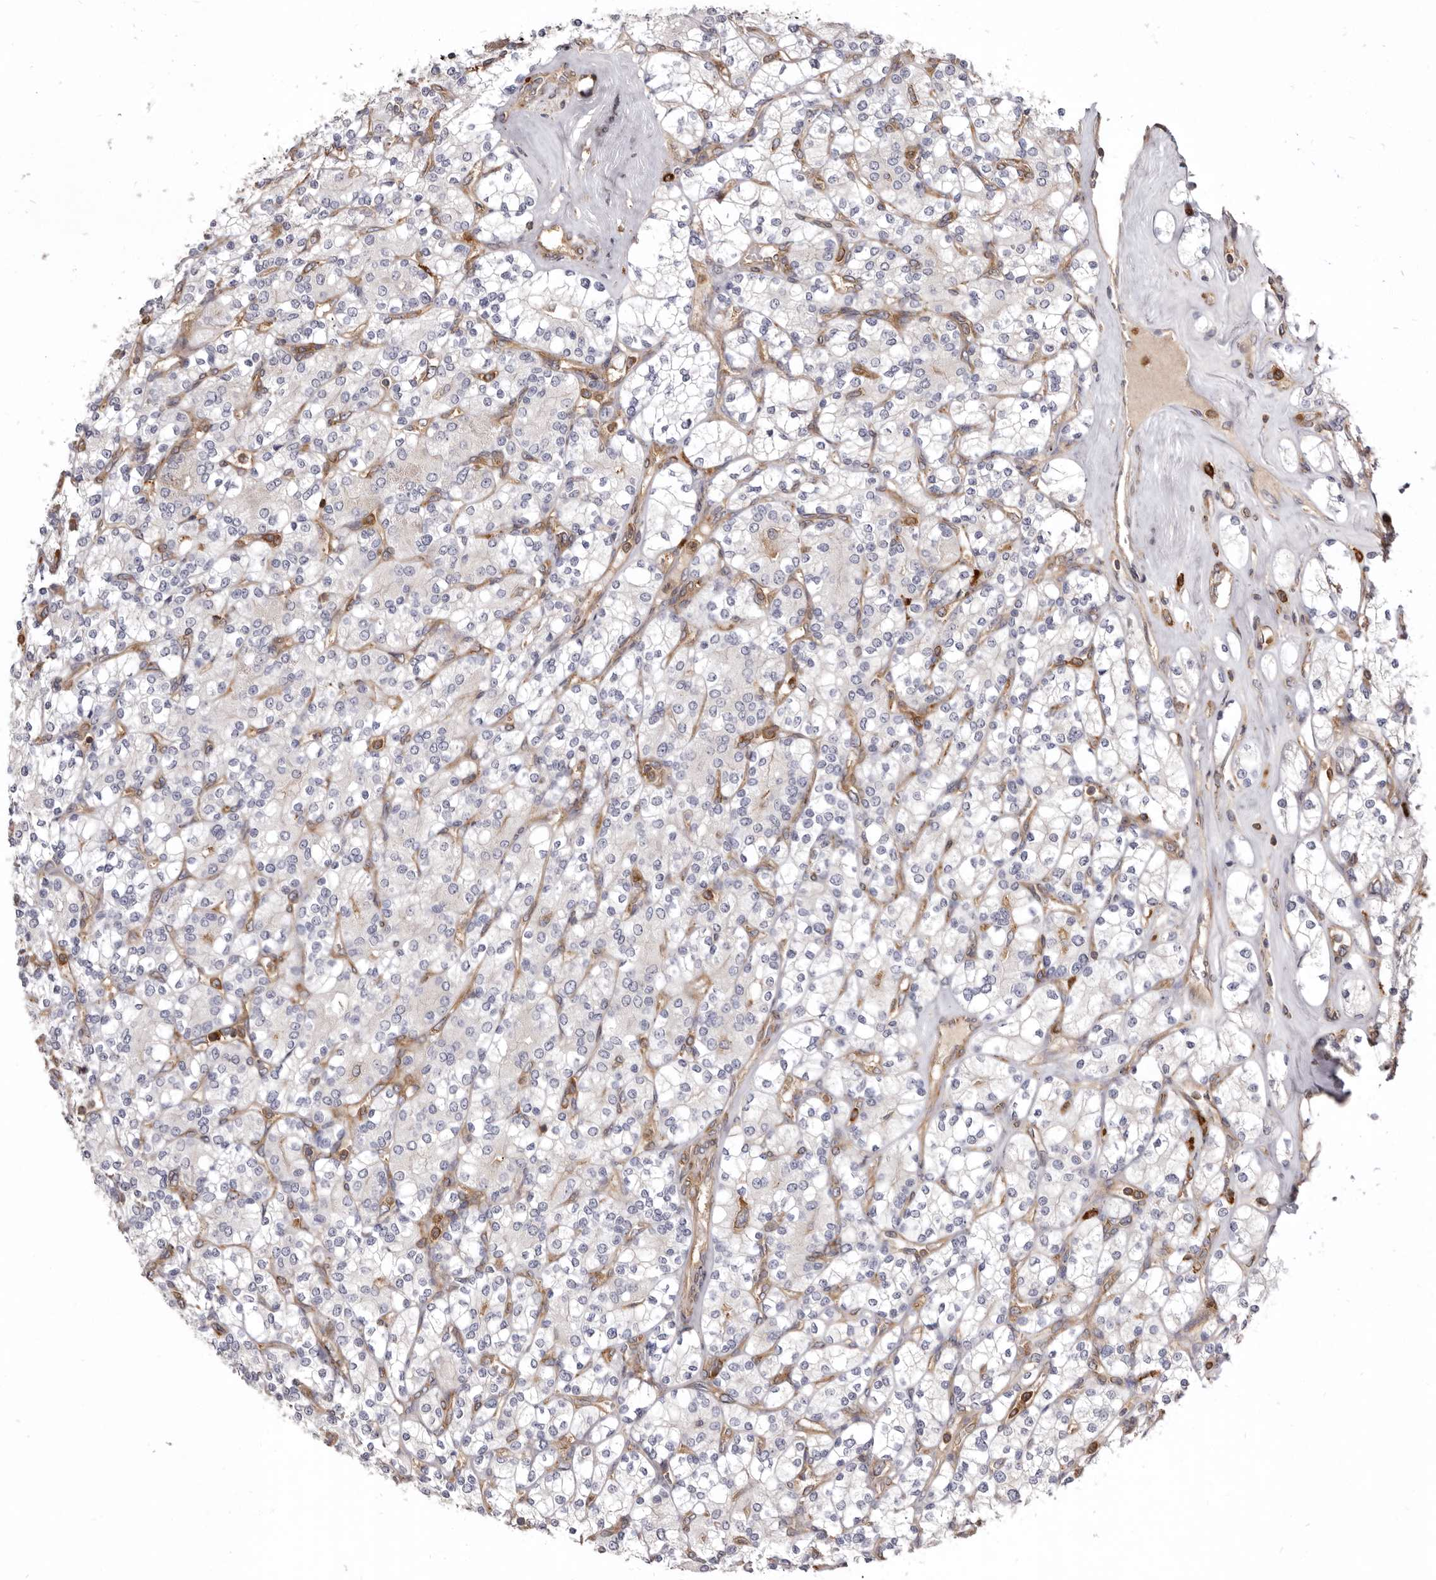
{"staining": {"intensity": "negative", "quantity": "none", "location": "none"}, "tissue": "renal cancer", "cell_type": "Tumor cells", "image_type": "cancer", "snomed": [{"axis": "morphology", "description": "Adenocarcinoma, NOS"}, {"axis": "topography", "description": "Kidney"}], "caption": "A high-resolution micrograph shows IHC staining of renal cancer, which displays no significant positivity in tumor cells. (DAB (3,3'-diaminobenzidine) immunohistochemistry visualized using brightfield microscopy, high magnification).", "gene": "CBL", "patient": {"sex": "male", "age": 77}}